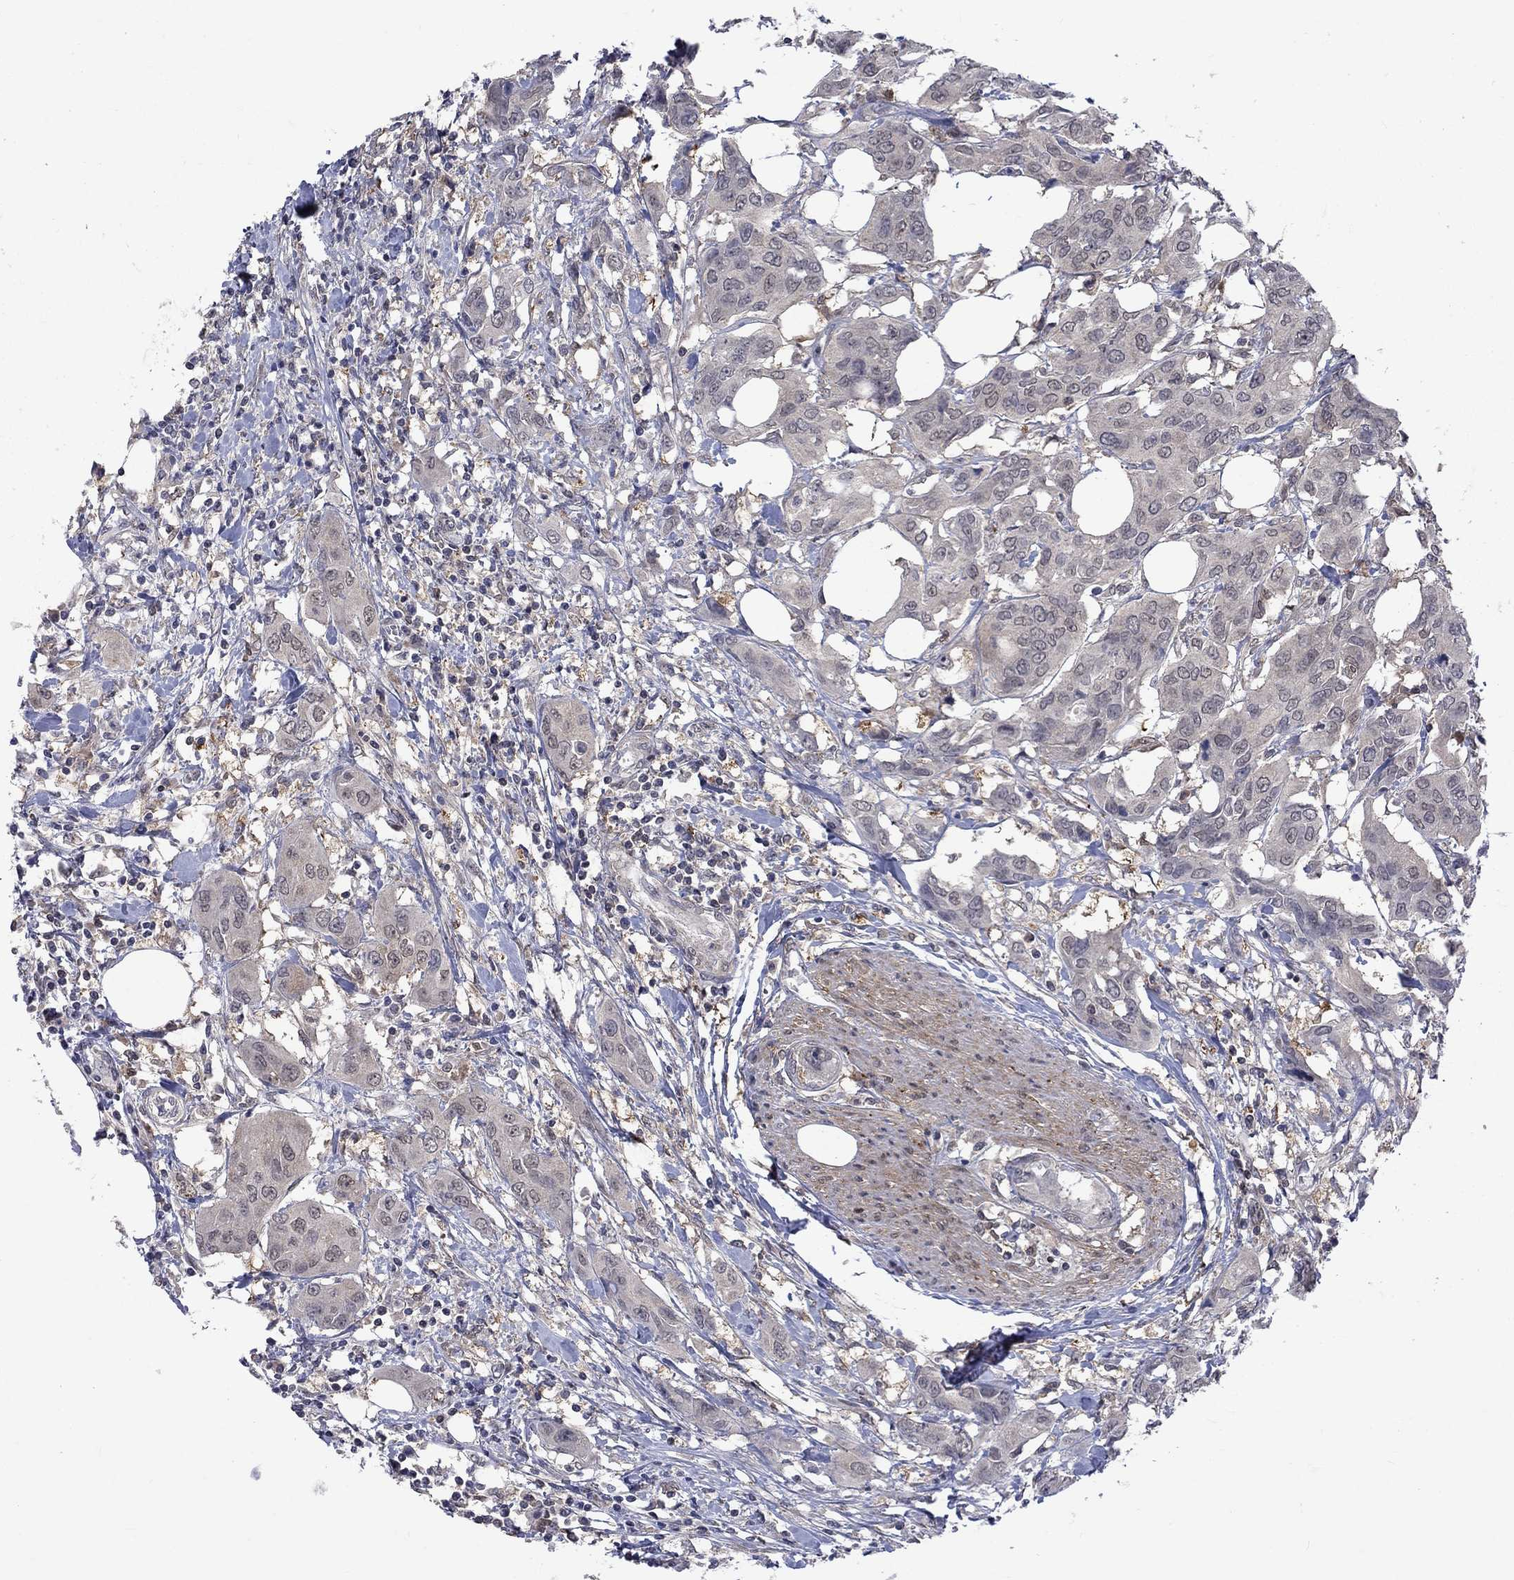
{"staining": {"intensity": "negative", "quantity": "none", "location": "none"}, "tissue": "urothelial cancer", "cell_type": "Tumor cells", "image_type": "cancer", "snomed": [{"axis": "morphology", "description": "Urothelial carcinoma, NOS"}, {"axis": "morphology", "description": "Urothelial carcinoma, High grade"}, {"axis": "topography", "description": "Urinary bladder"}], "caption": "The immunohistochemistry (IHC) image has no significant expression in tumor cells of urothelial cancer tissue.", "gene": "CBR1", "patient": {"sex": "male", "age": 63}}